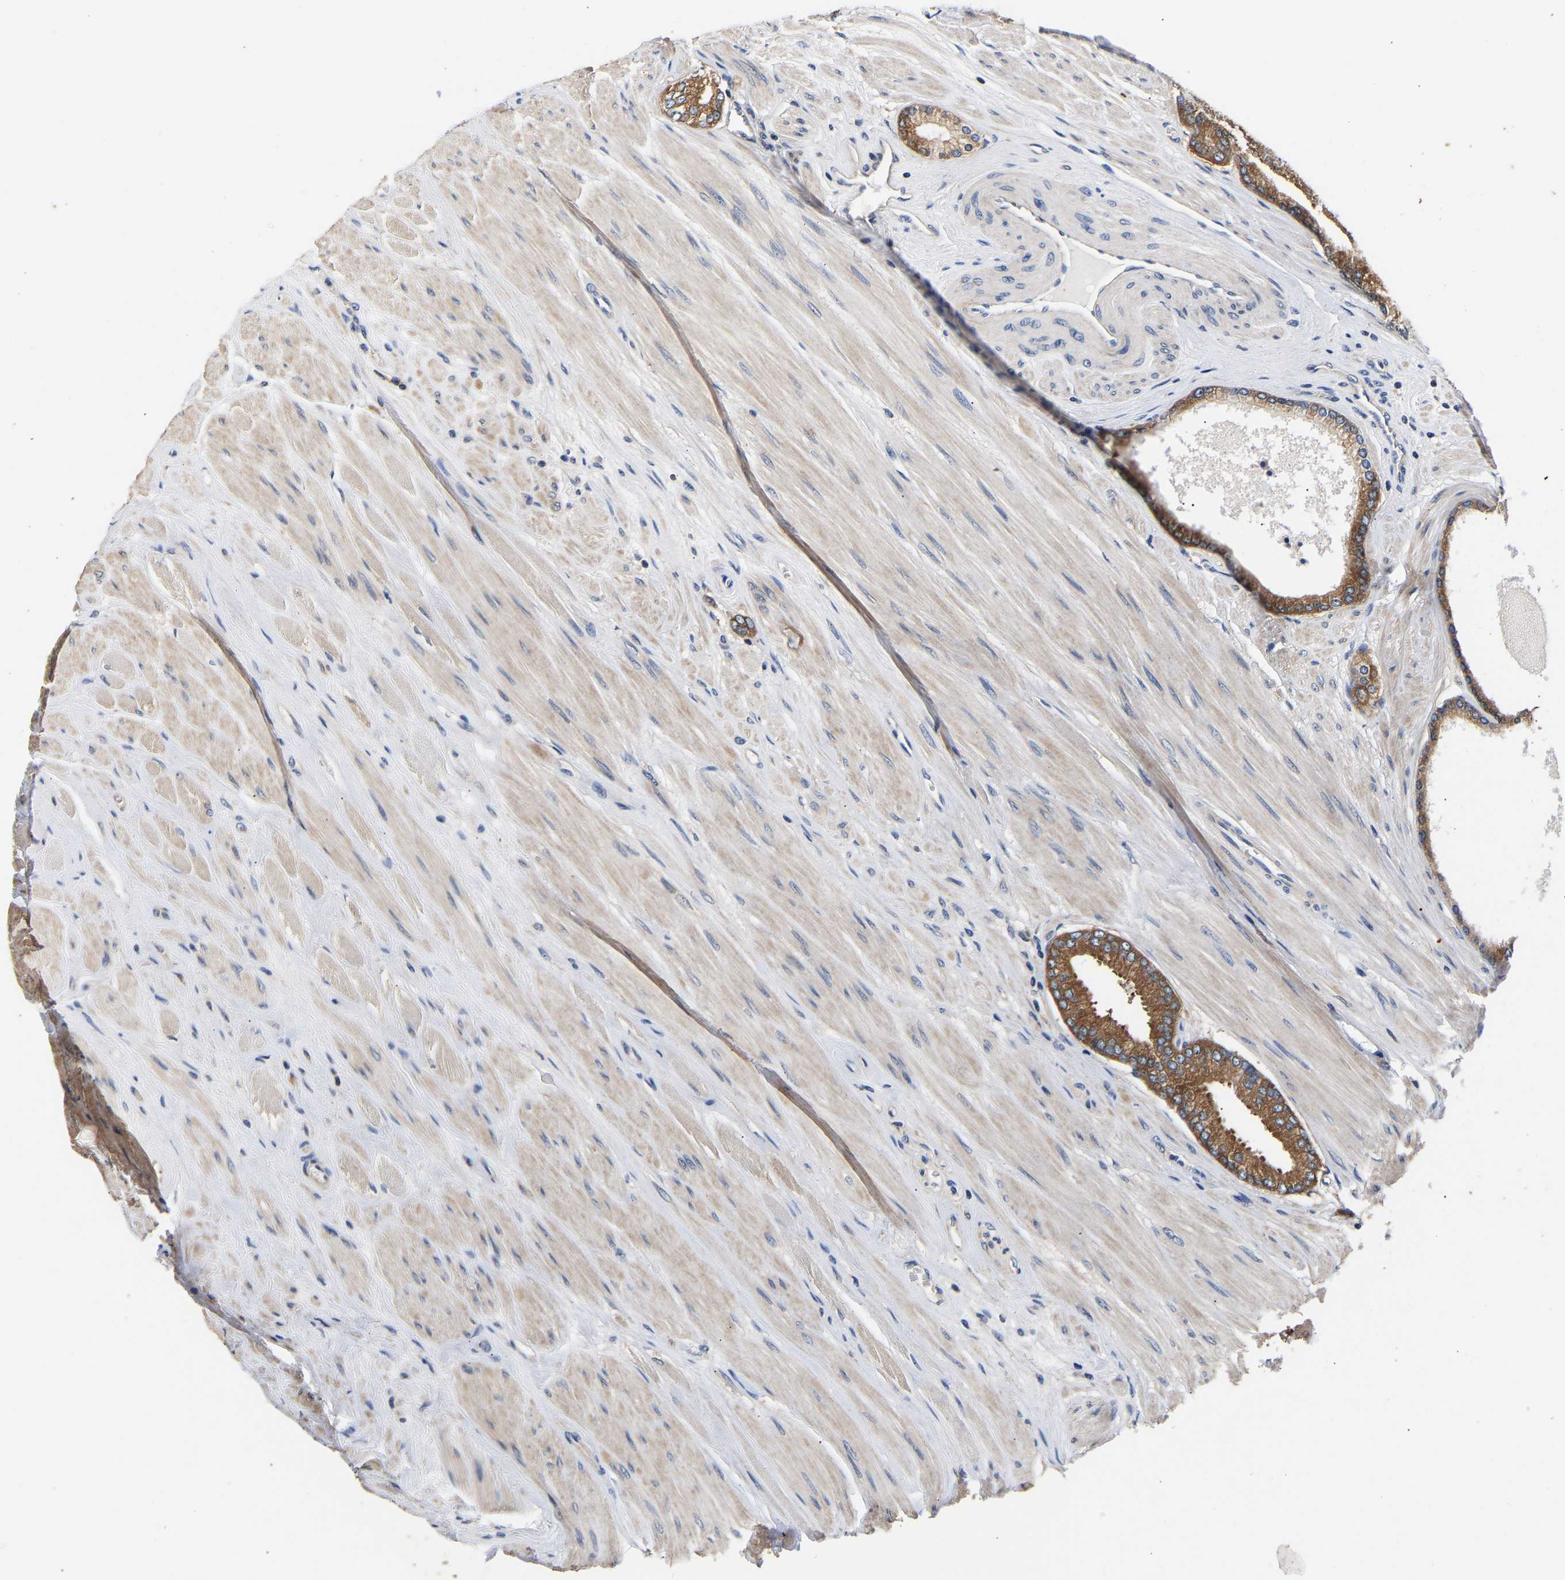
{"staining": {"intensity": "moderate", "quantity": ">75%", "location": "cytoplasmic/membranous"}, "tissue": "prostate cancer", "cell_type": "Tumor cells", "image_type": "cancer", "snomed": [{"axis": "morphology", "description": "Adenocarcinoma, High grade"}, {"axis": "topography", "description": "Prostate"}], "caption": "Protein staining by immunohistochemistry demonstrates moderate cytoplasmic/membranous positivity in about >75% of tumor cells in prostate cancer (high-grade adenocarcinoma). The staining was performed using DAB to visualize the protein expression in brown, while the nuclei were stained in blue with hematoxylin (Magnification: 20x).", "gene": "LRBA", "patient": {"sex": "male", "age": 61}}